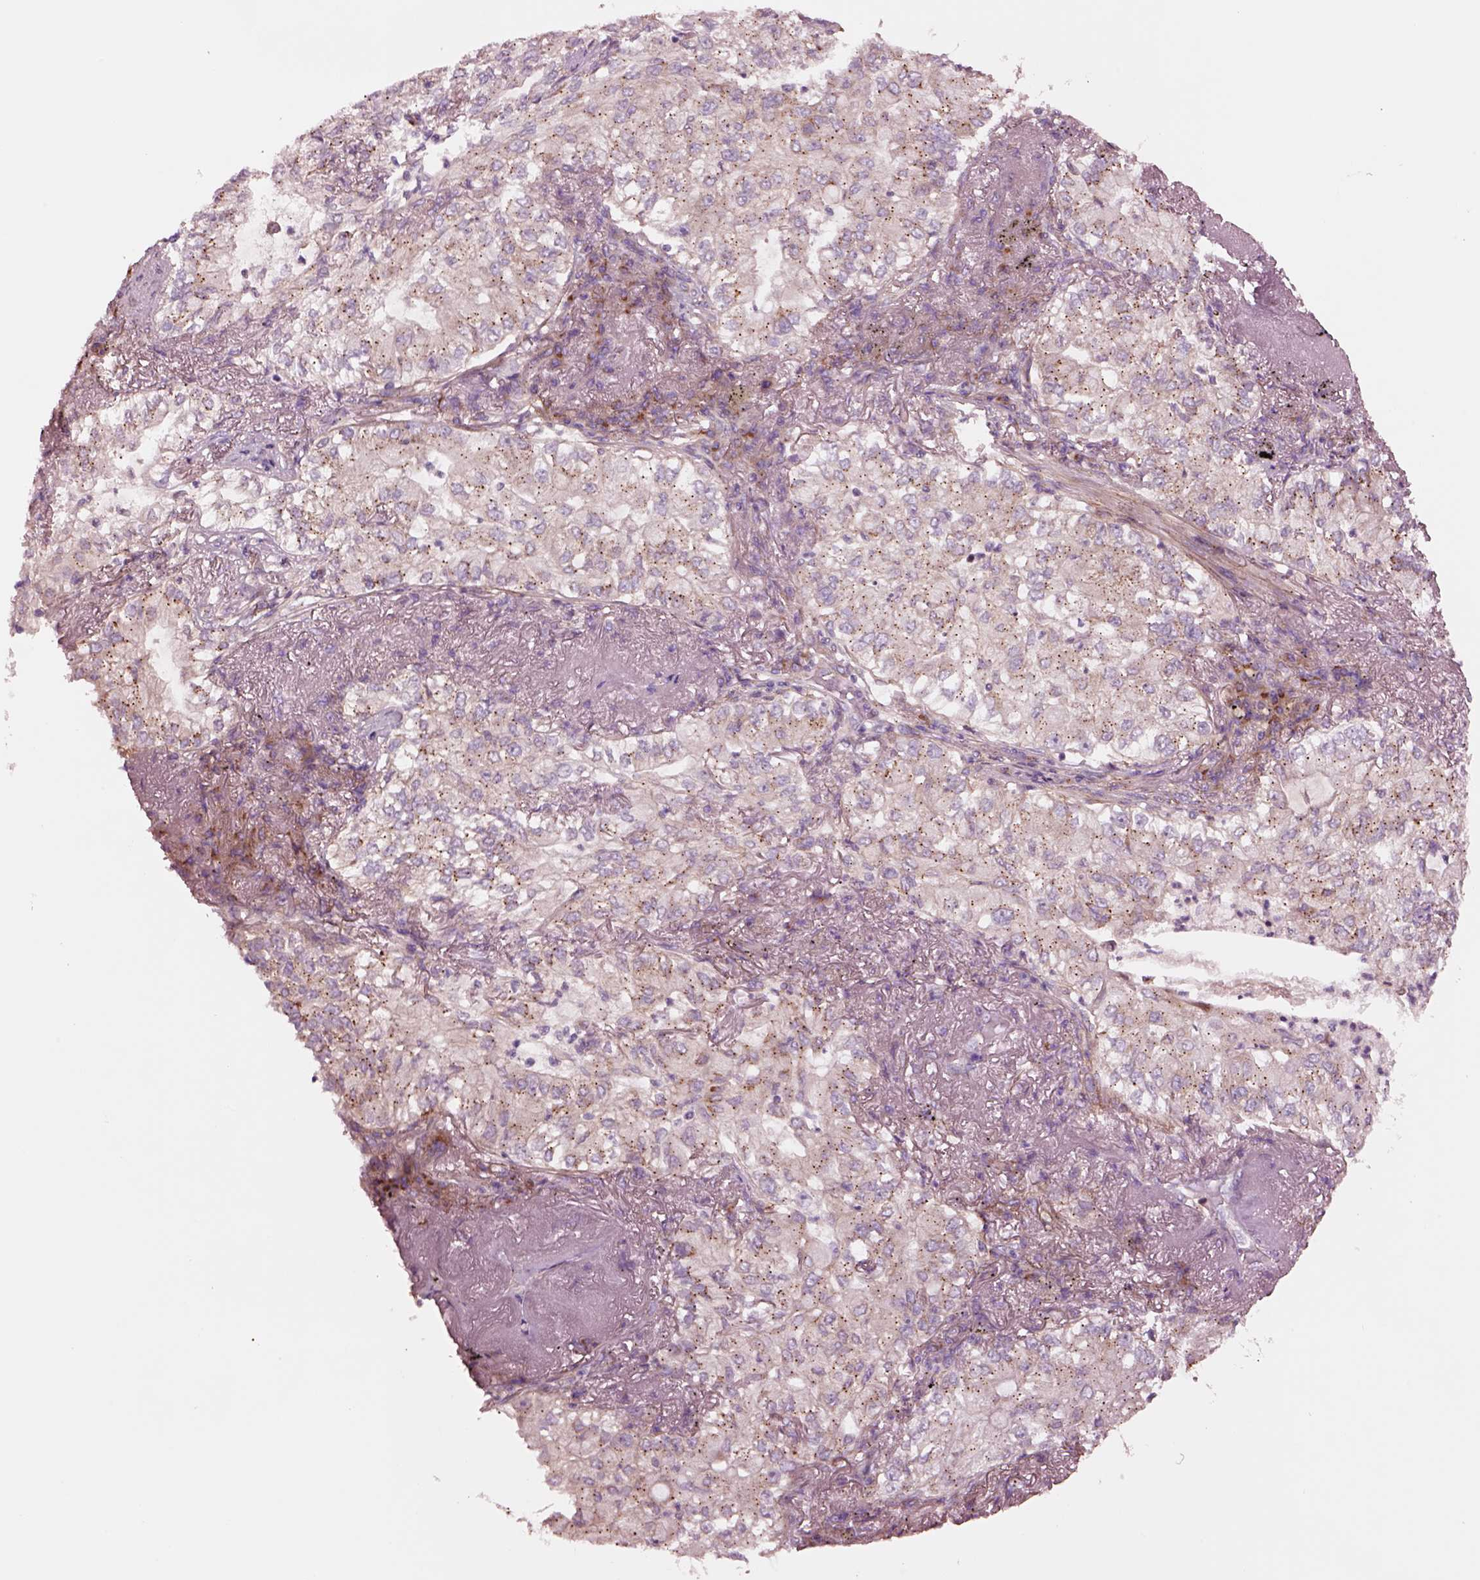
{"staining": {"intensity": "negative", "quantity": "none", "location": "none"}, "tissue": "lung cancer", "cell_type": "Tumor cells", "image_type": "cancer", "snomed": [{"axis": "morphology", "description": "Adenocarcinoma, NOS"}, {"axis": "topography", "description": "Lung"}], "caption": "Tumor cells are negative for protein expression in human lung cancer.", "gene": "SEC23A", "patient": {"sex": "female", "age": 73}}